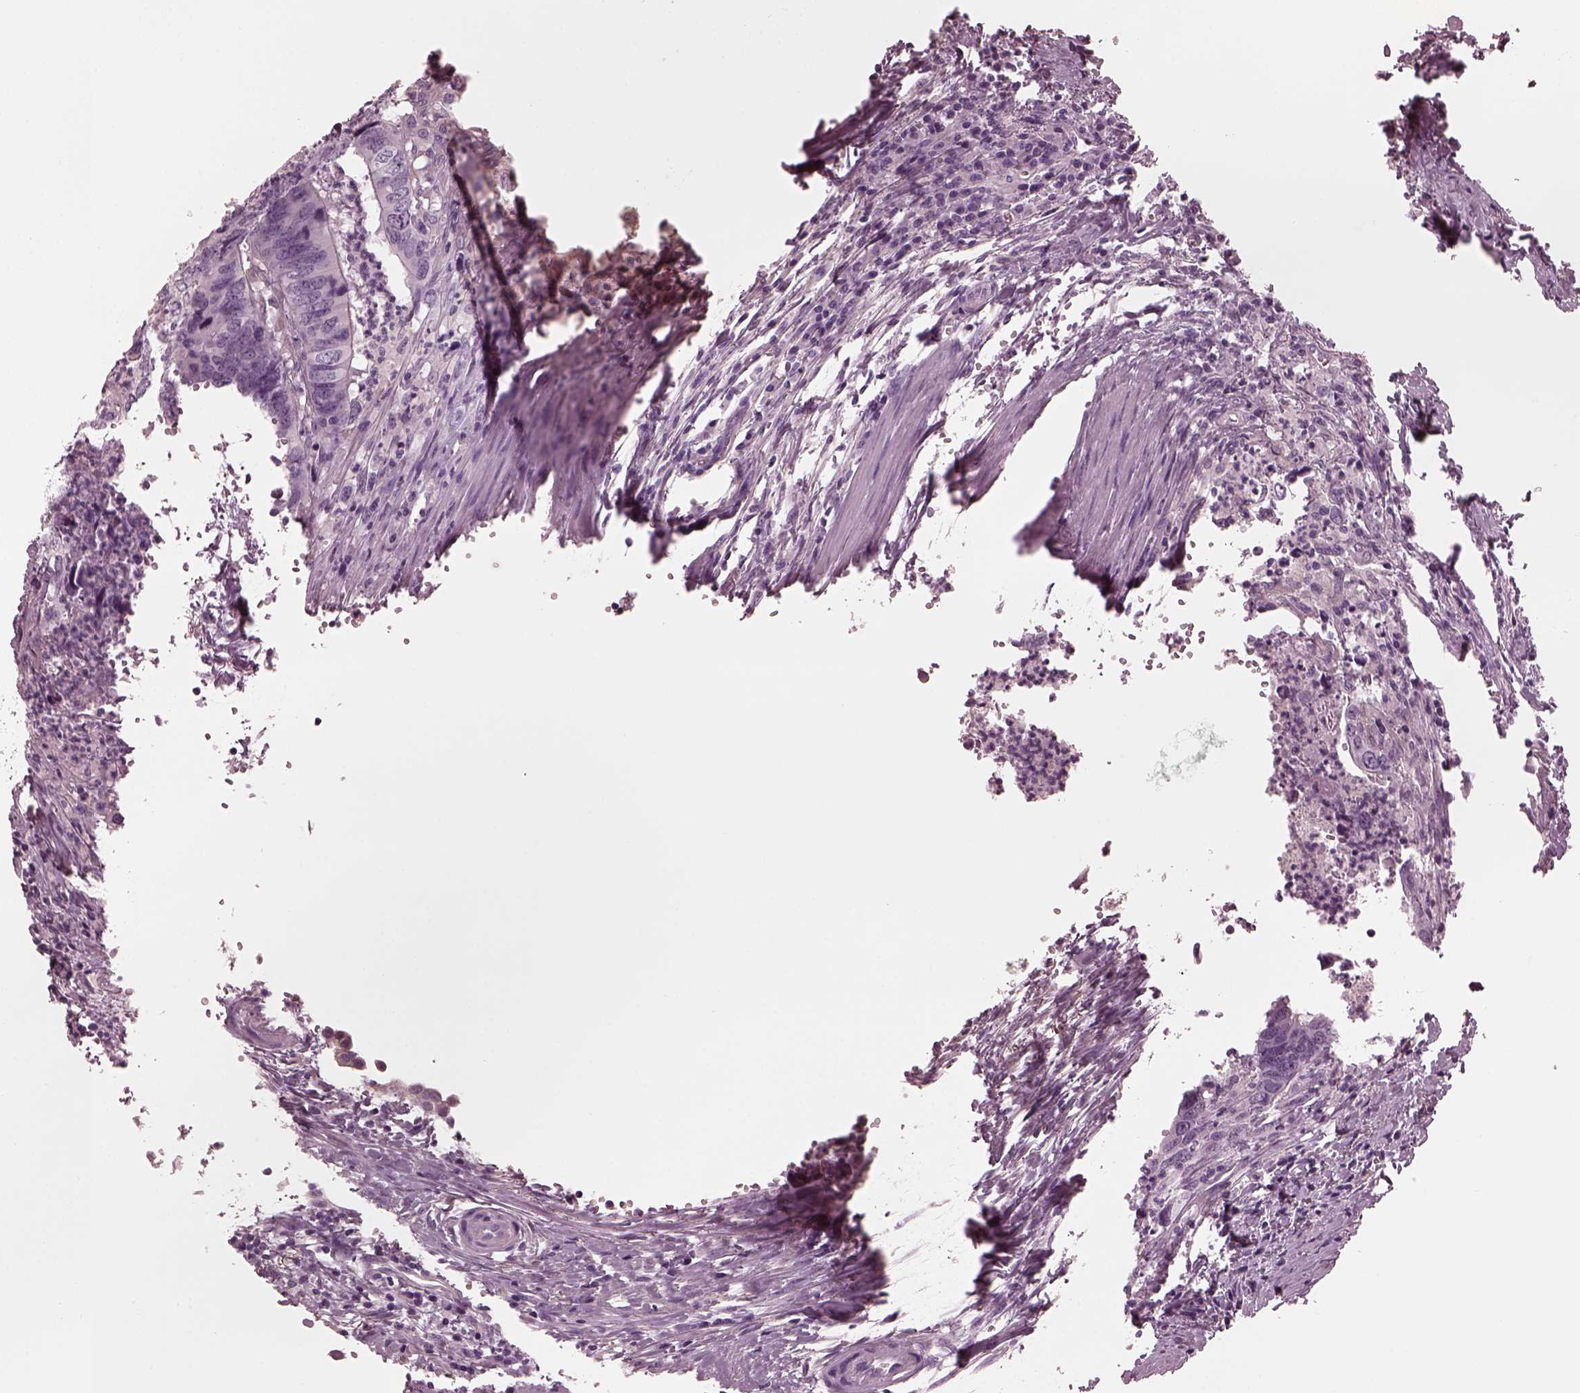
{"staining": {"intensity": "negative", "quantity": "none", "location": "none"}, "tissue": "colorectal cancer", "cell_type": "Tumor cells", "image_type": "cancer", "snomed": [{"axis": "morphology", "description": "Adenocarcinoma, NOS"}, {"axis": "topography", "description": "Colon"}], "caption": "There is no significant staining in tumor cells of adenocarcinoma (colorectal). (Immunohistochemistry (ihc), brightfield microscopy, high magnification).", "gene": "CGA", "patient": {"sex": "female", "age": 82}}